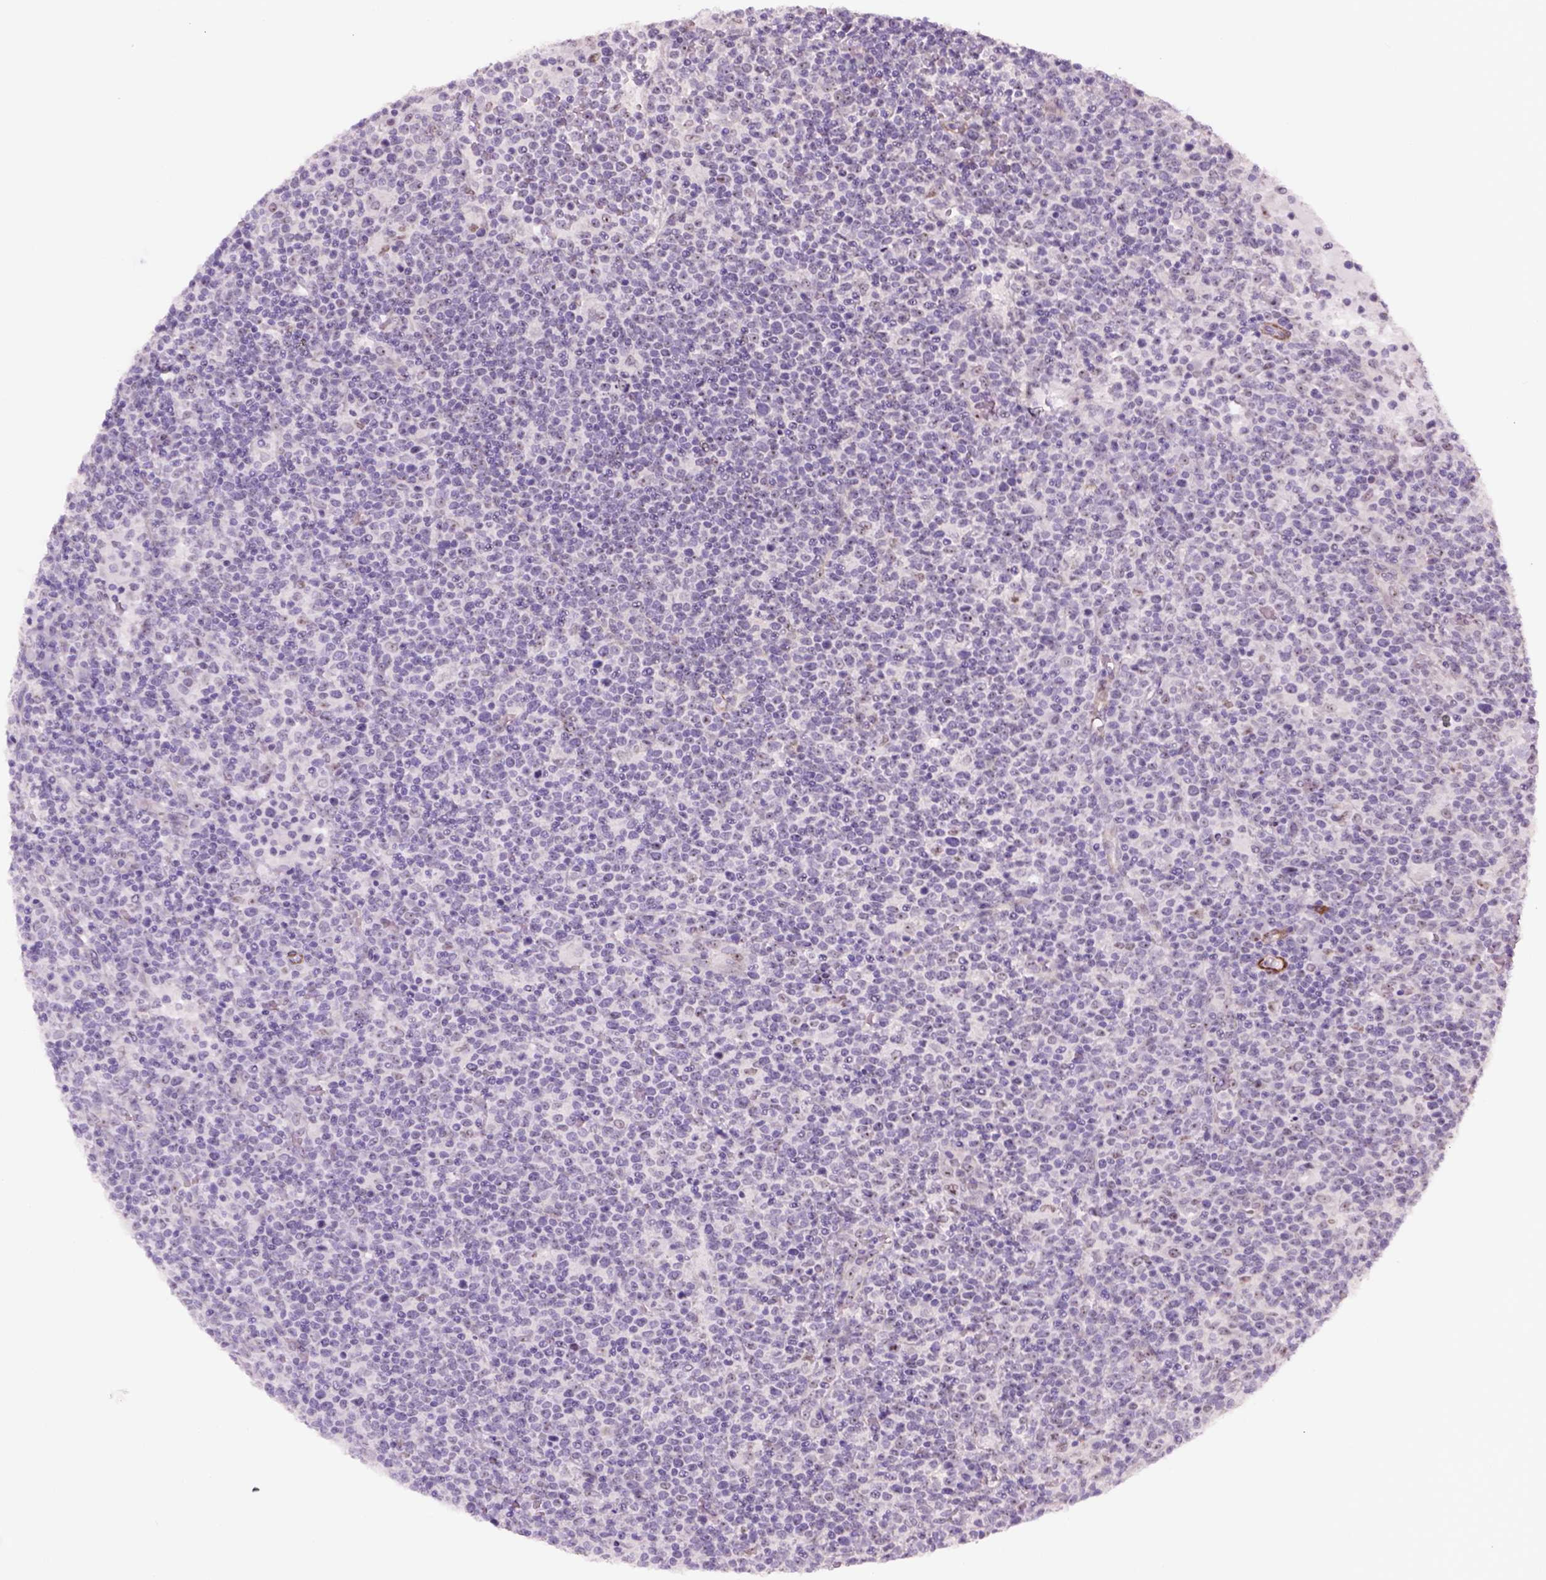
{"staining": {"intensity": "moderate", "quantity": "25%-75%", "location": "nuclear"}, "tissue": "lymphoma", "cell_type": "Tumor cells", "image_type": "cancer", "snomed": [{"axis": "morphology", "description": "Malignant lymphoma, non-Hodgkin's type, High grade"}, {"axis": "topography", "description": "Lymph node"}], "caption": "Immunohistochemical staining of malignant lymphoma, non-Hodgkin's type (high-grade) shows medium levels of moderate nuclear protein positivity in about 25%-75% of tumor cells. (DAB (3,3'-diaminobenzidine) = brown stain, brightfield microscopy at high magnification).", "gene": "RRS1", "patient": {"sex": "male", "age": 61}}